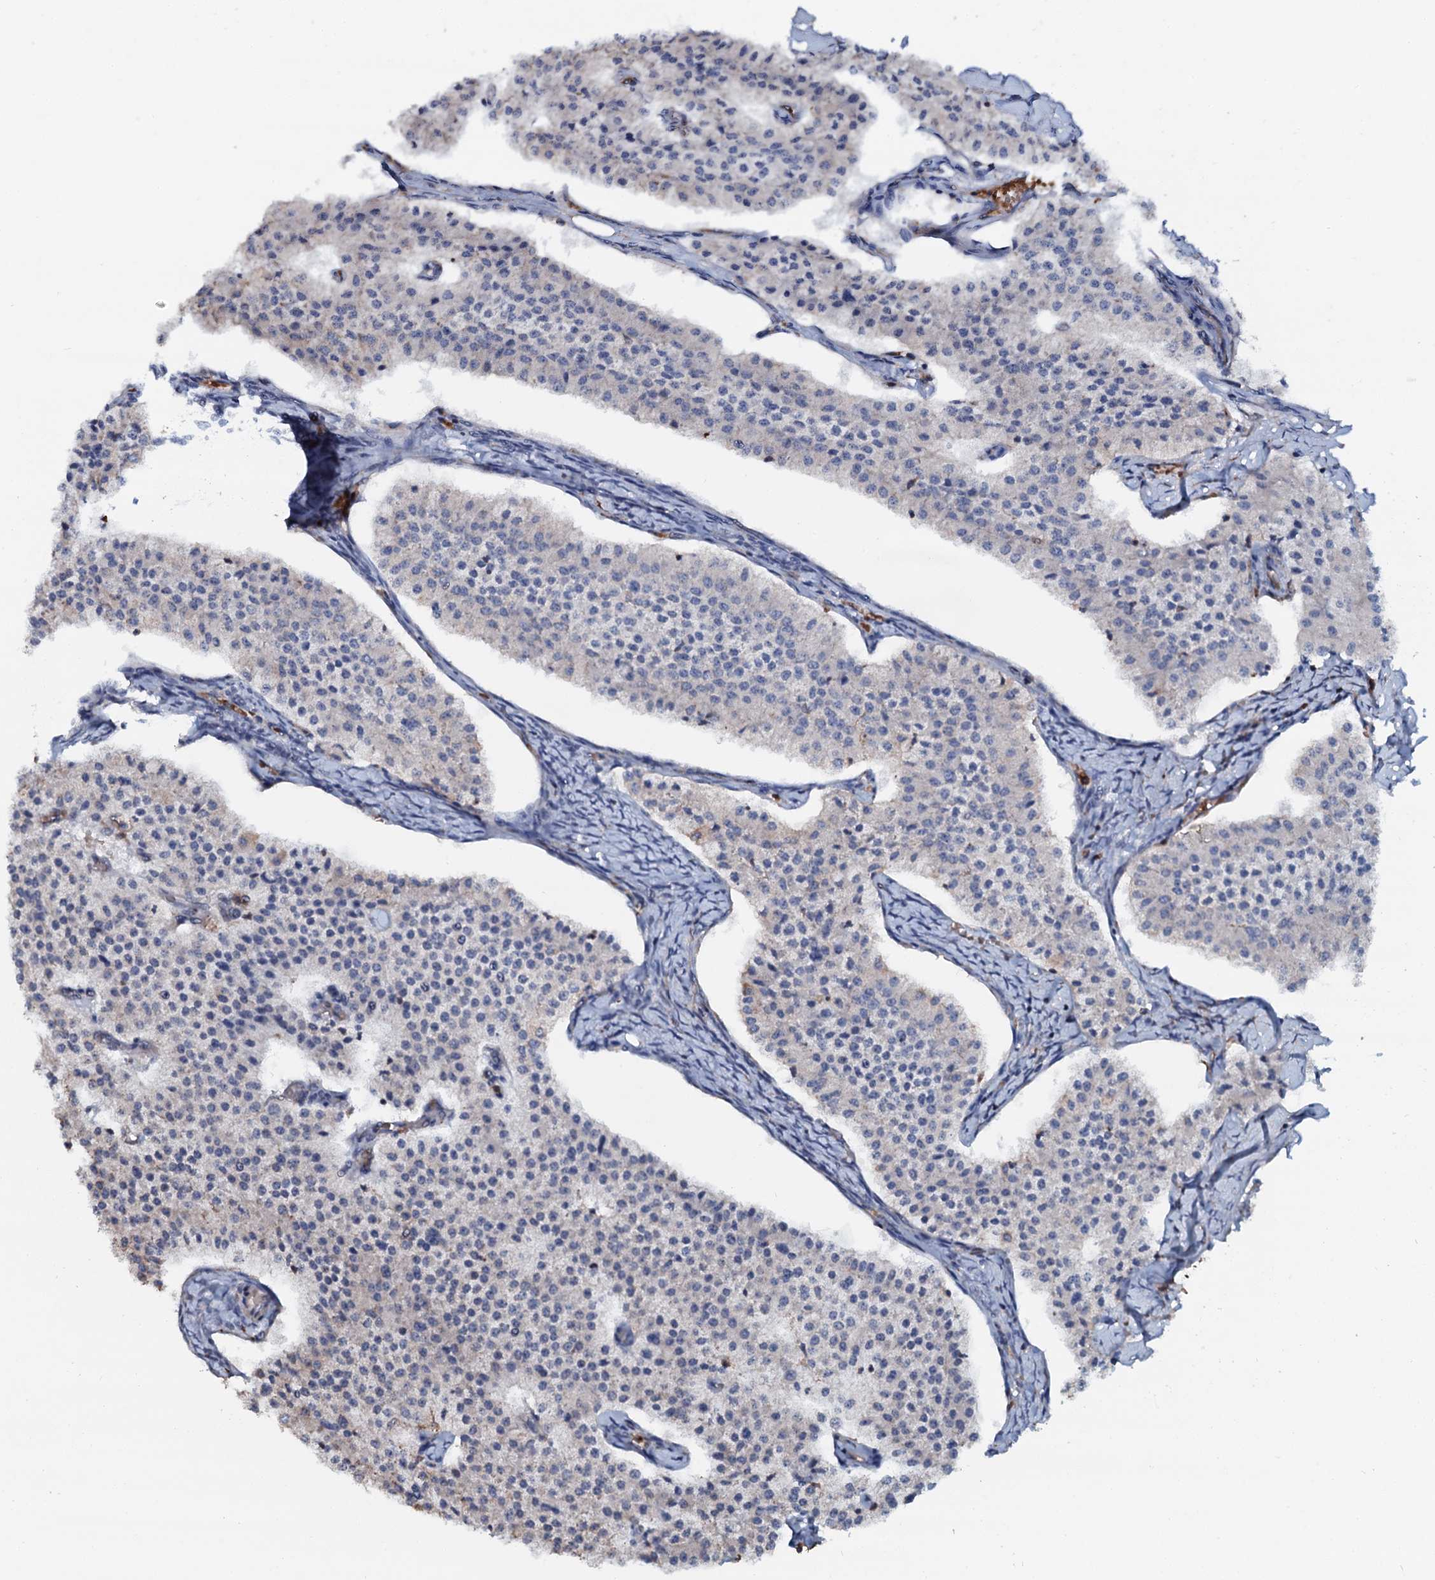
{"staining": {"intensity": "negative", "quantity": "none", "location": "none"}, "tissue": "carcinoid", "cell_type": "Tumor cells", "image_type": "cancer", "snomed": [{"axis": "morphology", "description": "Carcinoid, malignant, NOS"}, {"axis": "topography", "description": "Colon"}], "caption": "The immunohistochemistry micrograph has no significant positivity in tumor cells of carcinoid (malignant) tissue.", "gene": "VAMP8", "patient": {"sex": "female", "age": 52}}